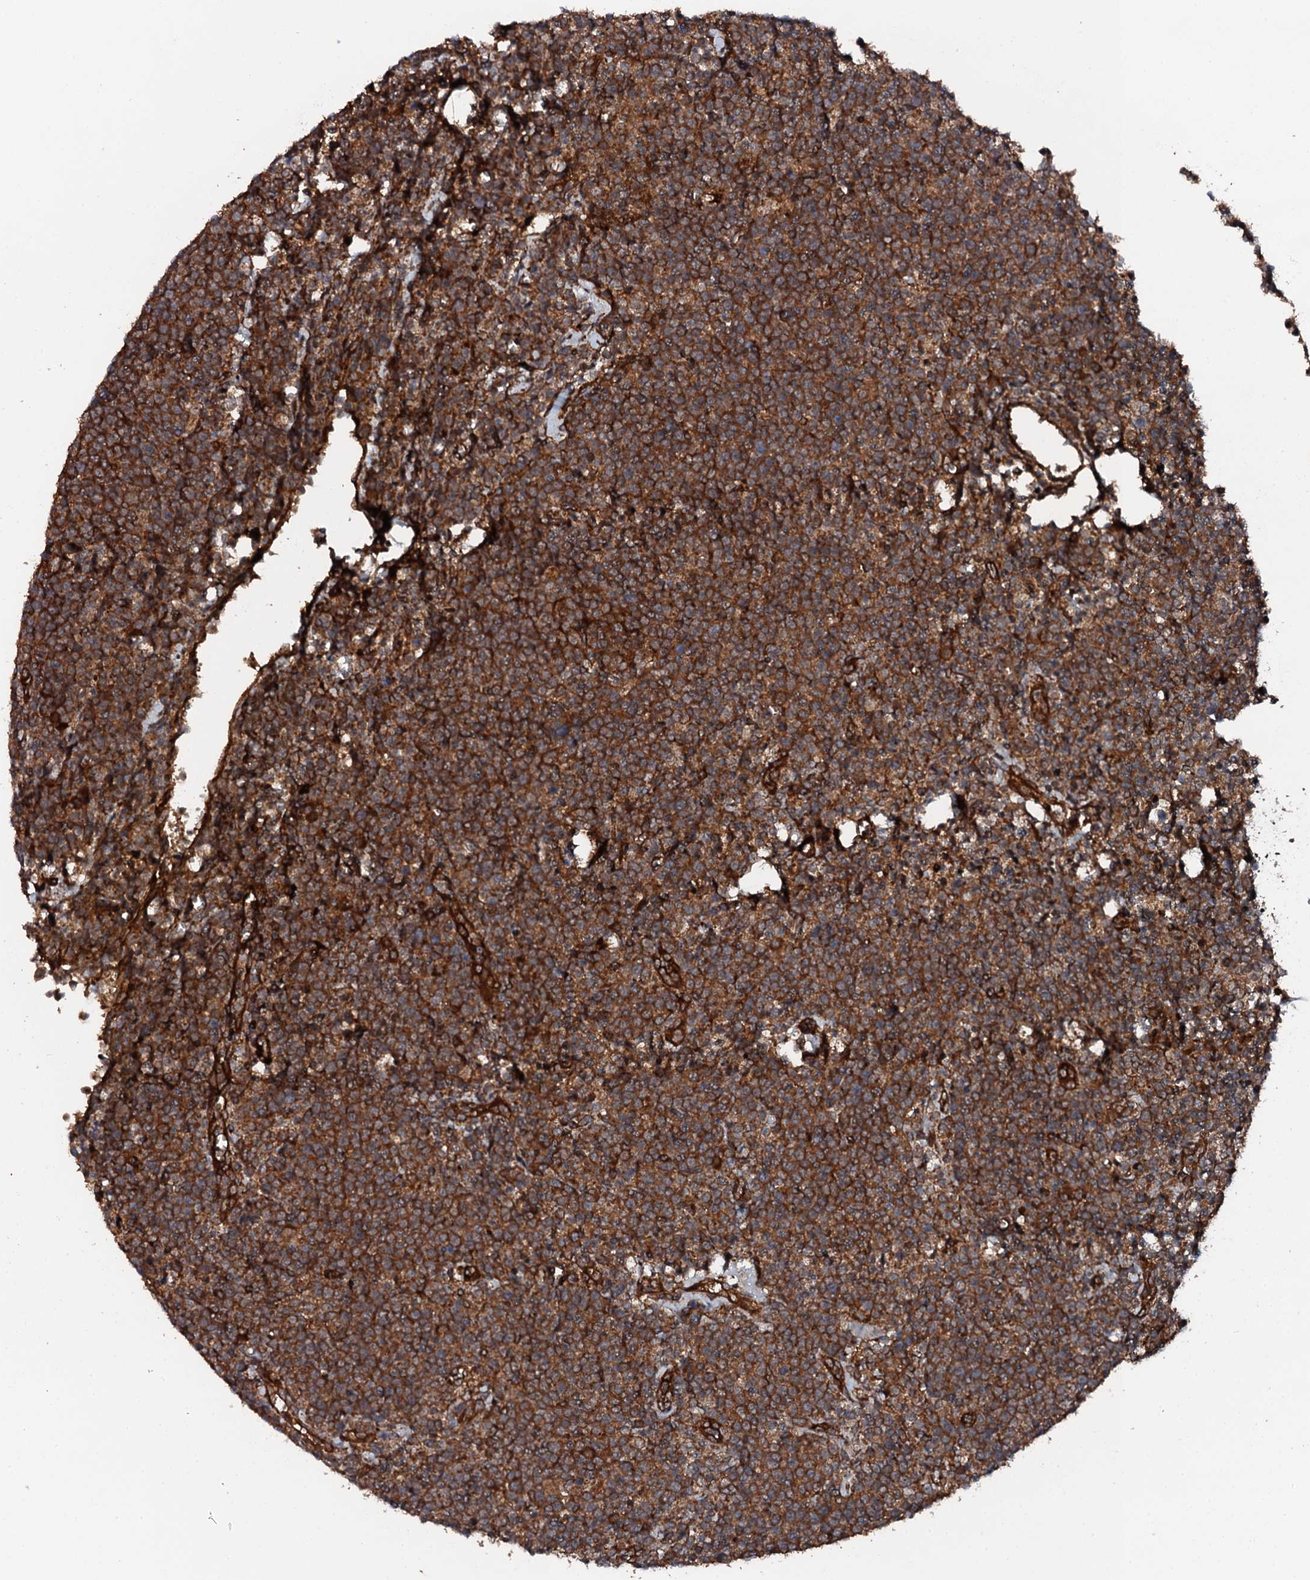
{"staining": {"intensity": "strong", "quantity": ">75%", "location": "cytoplasmic/membranous"}, "tissue": "lymphoma", "cell_type": "Tumor cells", "image_type": "cancer", "snomed": [{"axis": "morphology", "description": "Malignant lymphoma, non-Hodgkin's type, High grade"}, {"axis": "topography", "description": "Lymph node"}], "caption": "This micrograph exhibits lymphoma stained with immunohistochemistry to label a protein in brown. The cytoplasmic/membranous of tumor cells show strong positivity for the protein. Nuclei are counter-stained blue.", "gene": "FLYWCH1", "patient": {"sex": "male", "age": 61}}